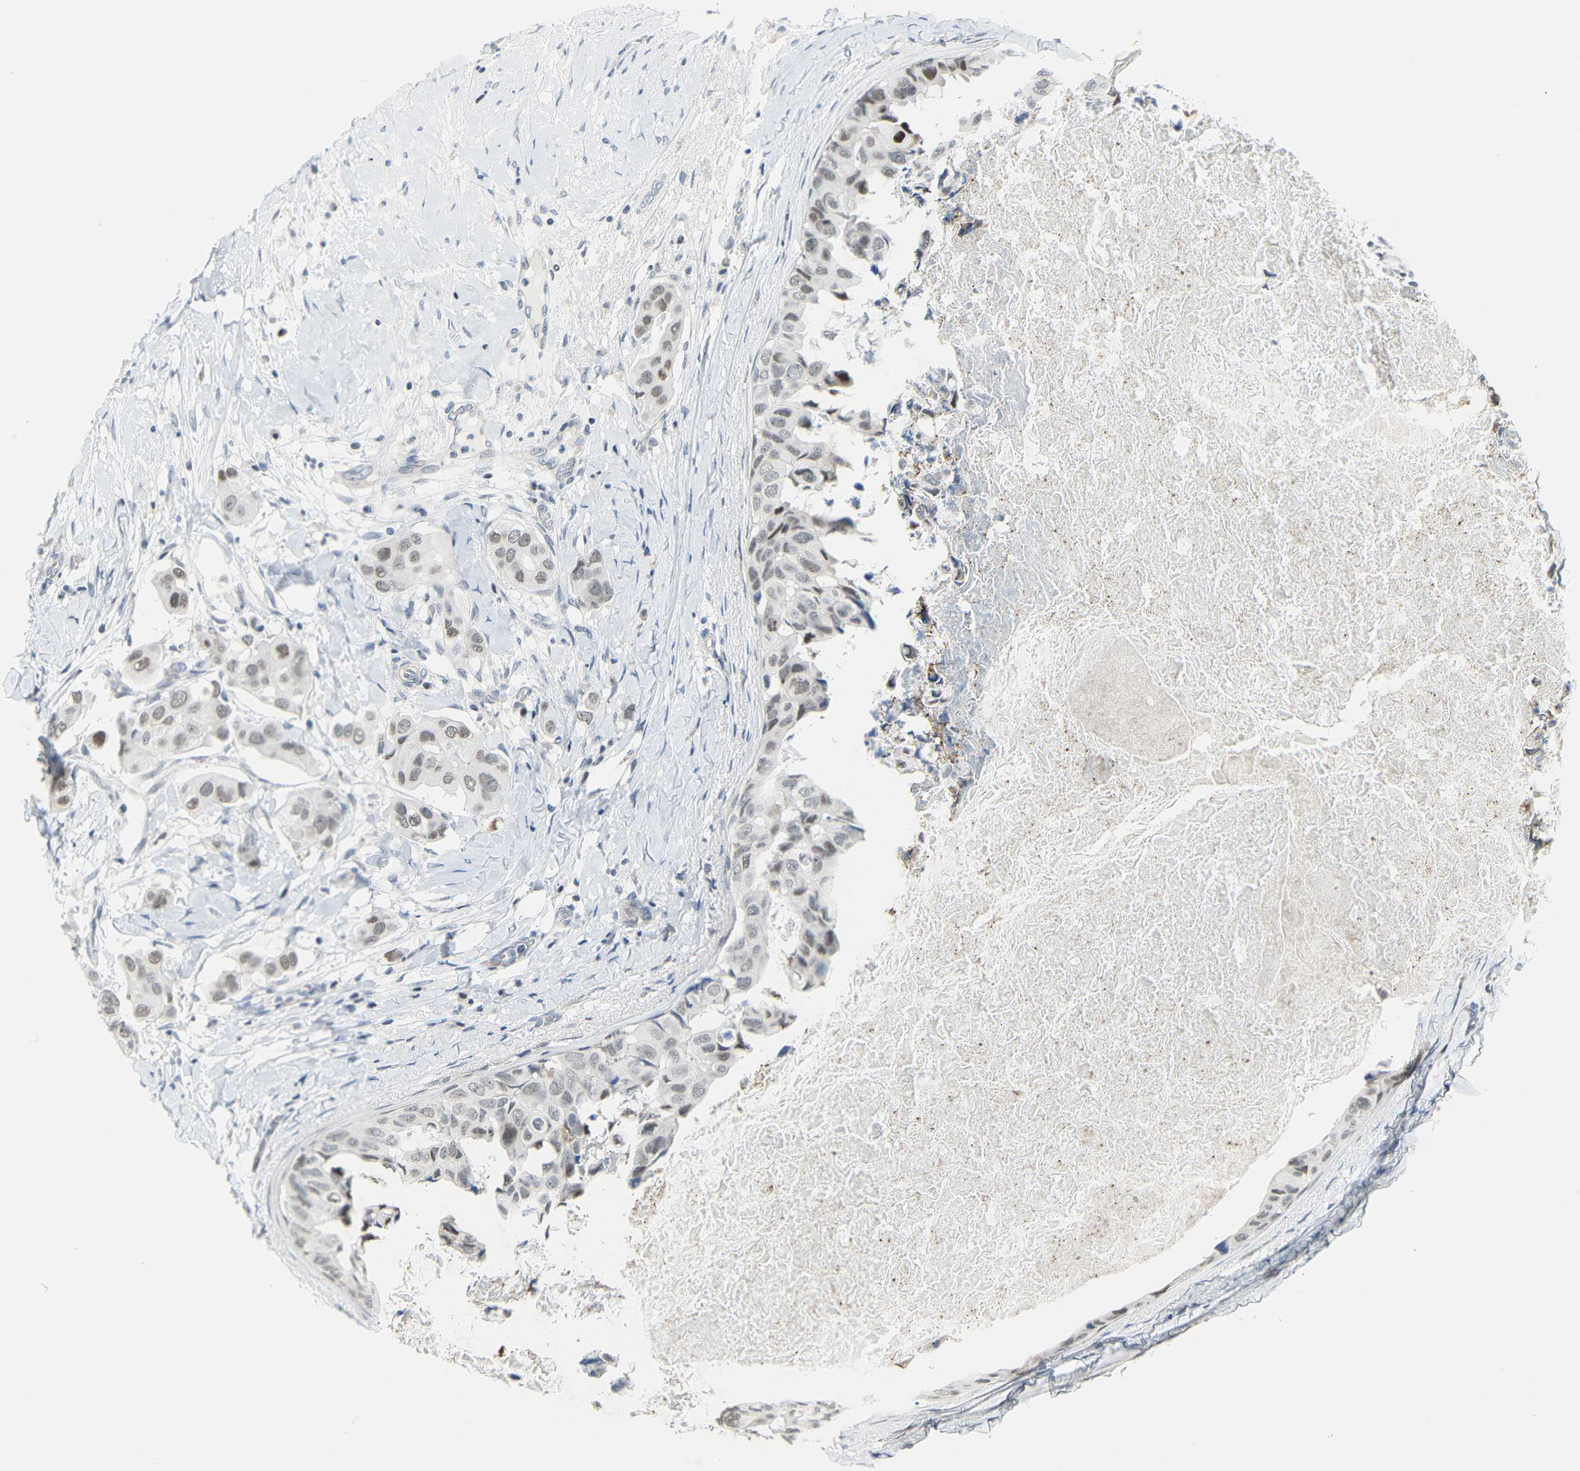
{"staining": {"intensity": "weak", "quantity": "25%-75%", "location": "nuclear"}, "tissue": "breast cancer", "cell_type": "Tumor cells", "image_type": "cancer", "snomed": [{"axis": "morphology", "description": "Duct carcinoma"}, {"axis": "topography", "description": "Breast"}], "caption": "Breast intraductal carcinoma stained with immunohistochemistry (IHC) reveals weak nuclear staining in approximately 25%-75% of tumor cells.", "gene": "IMPG2", "patient": {"sex": "female", "age": 40}}